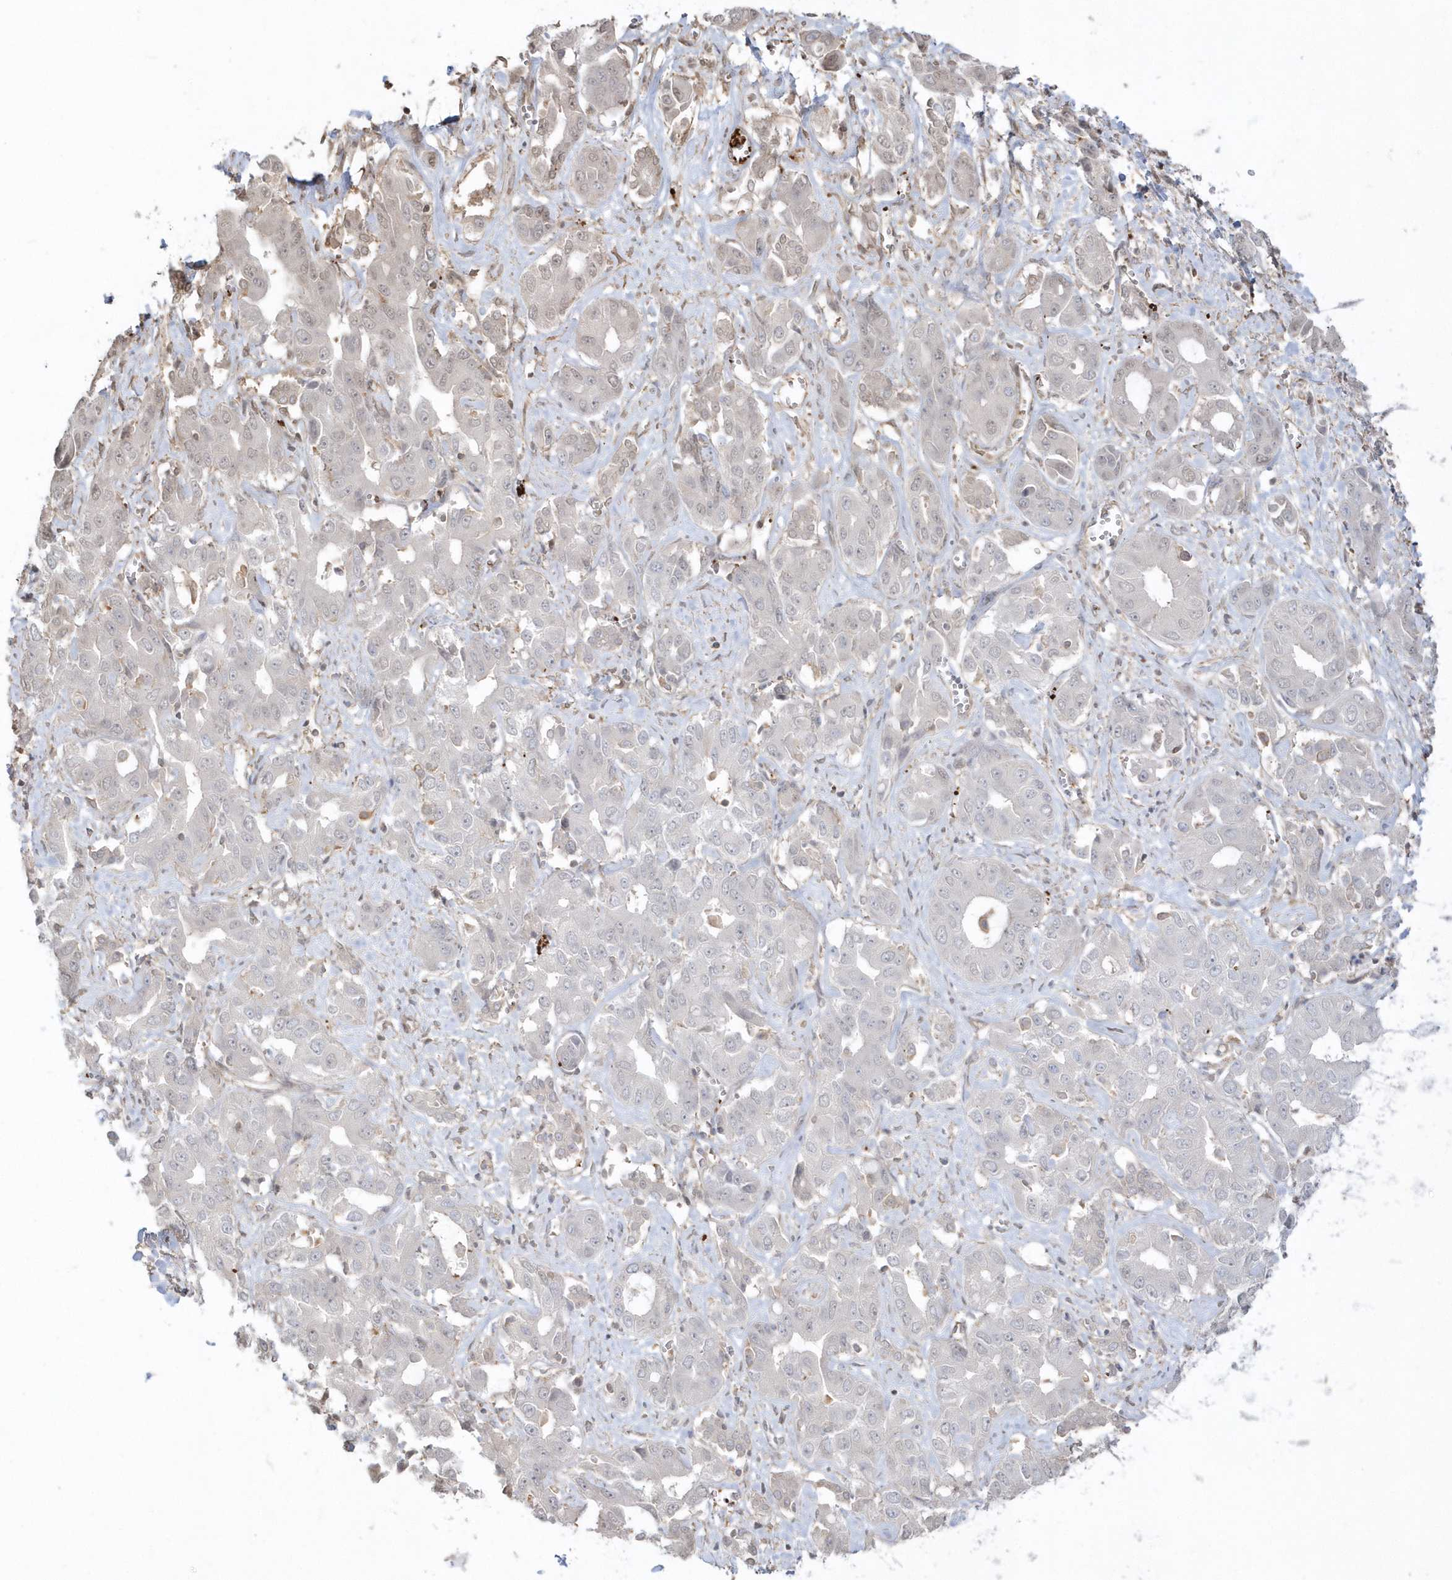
{"staining": {"intensity": "weak", "quantity": "<25%", "location": "cytoplasmic/membranous"}, "tissue": "liver cancer", "cell_type": "Tumor cells", "image_type": "cancer", "snomed": [{"axis": "morphology", "description": "Cholangiocarcinoma"}, {"axis": "topography", "description": "Liver"}], "caption": "The image reveals no significant positivity in tumor cells of liver cholangiocarcinoma.", "gene": "BSN", "patient": {"sex": "female", "age": 52}}